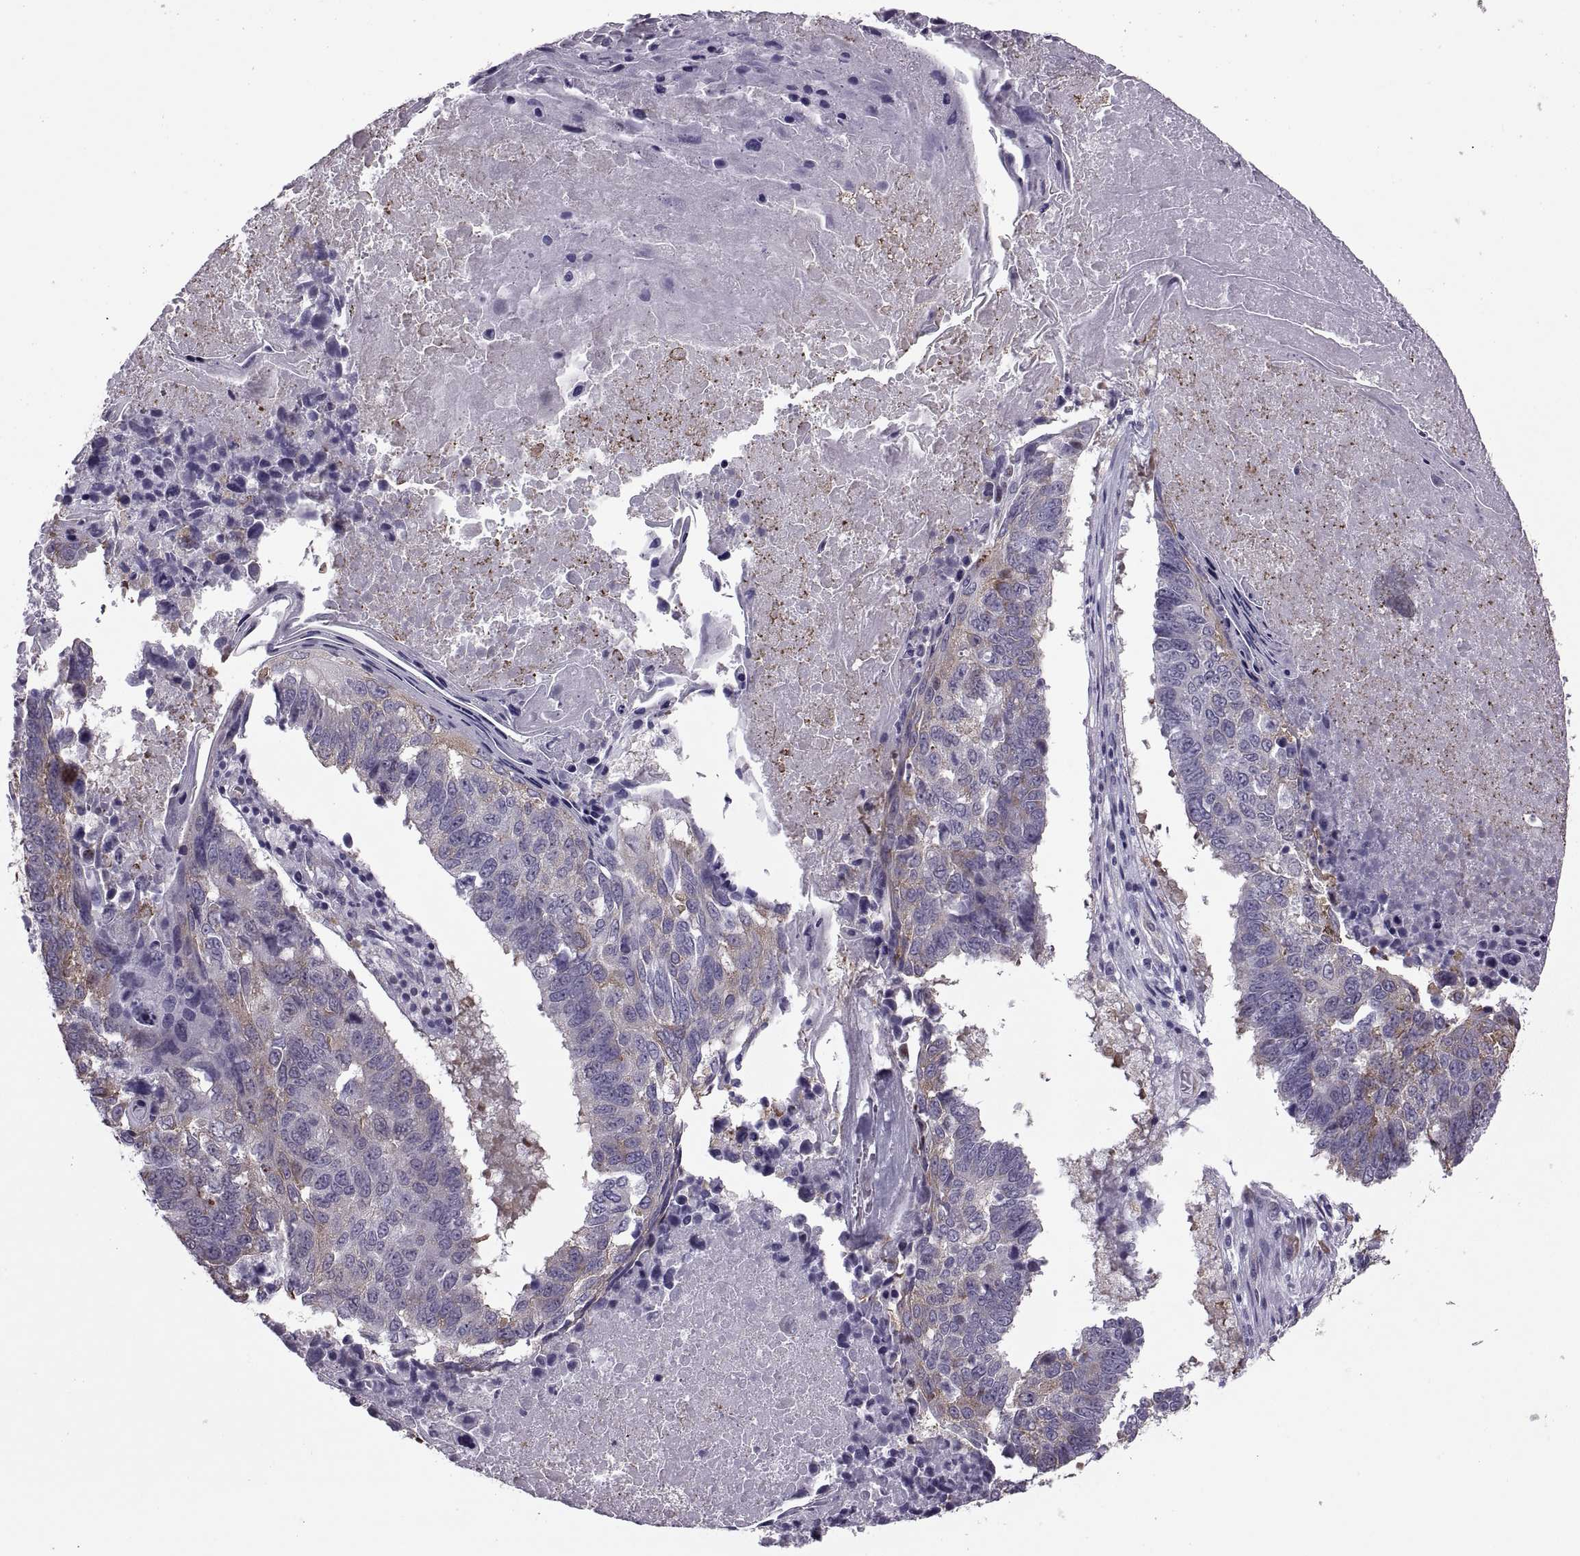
{"staining": {"intensity": "weak", "quantity": "25%-75%", "location": "cytoplasmic/membranous"}, "tissue": "lung cancer", "cell_type": "Tumor cells", "image_type": "cancer", "snomed": [{"axis": "morphology", "description": "Squamous cell carcinoma, NOS"}, {"axis": "topography", "description": "Lung"}], "caption": "The image demonstrates immunohistochemical staining of lung cancer. There is weak cytoplasmic/membranous staining is identified in about 25%-75% of tumor cells. Immunohistochemistry stains the protein in brown and the nuclei are stained blue.", "gene": "PABPC1", "patient": {"sex": "male", "age": 73}}